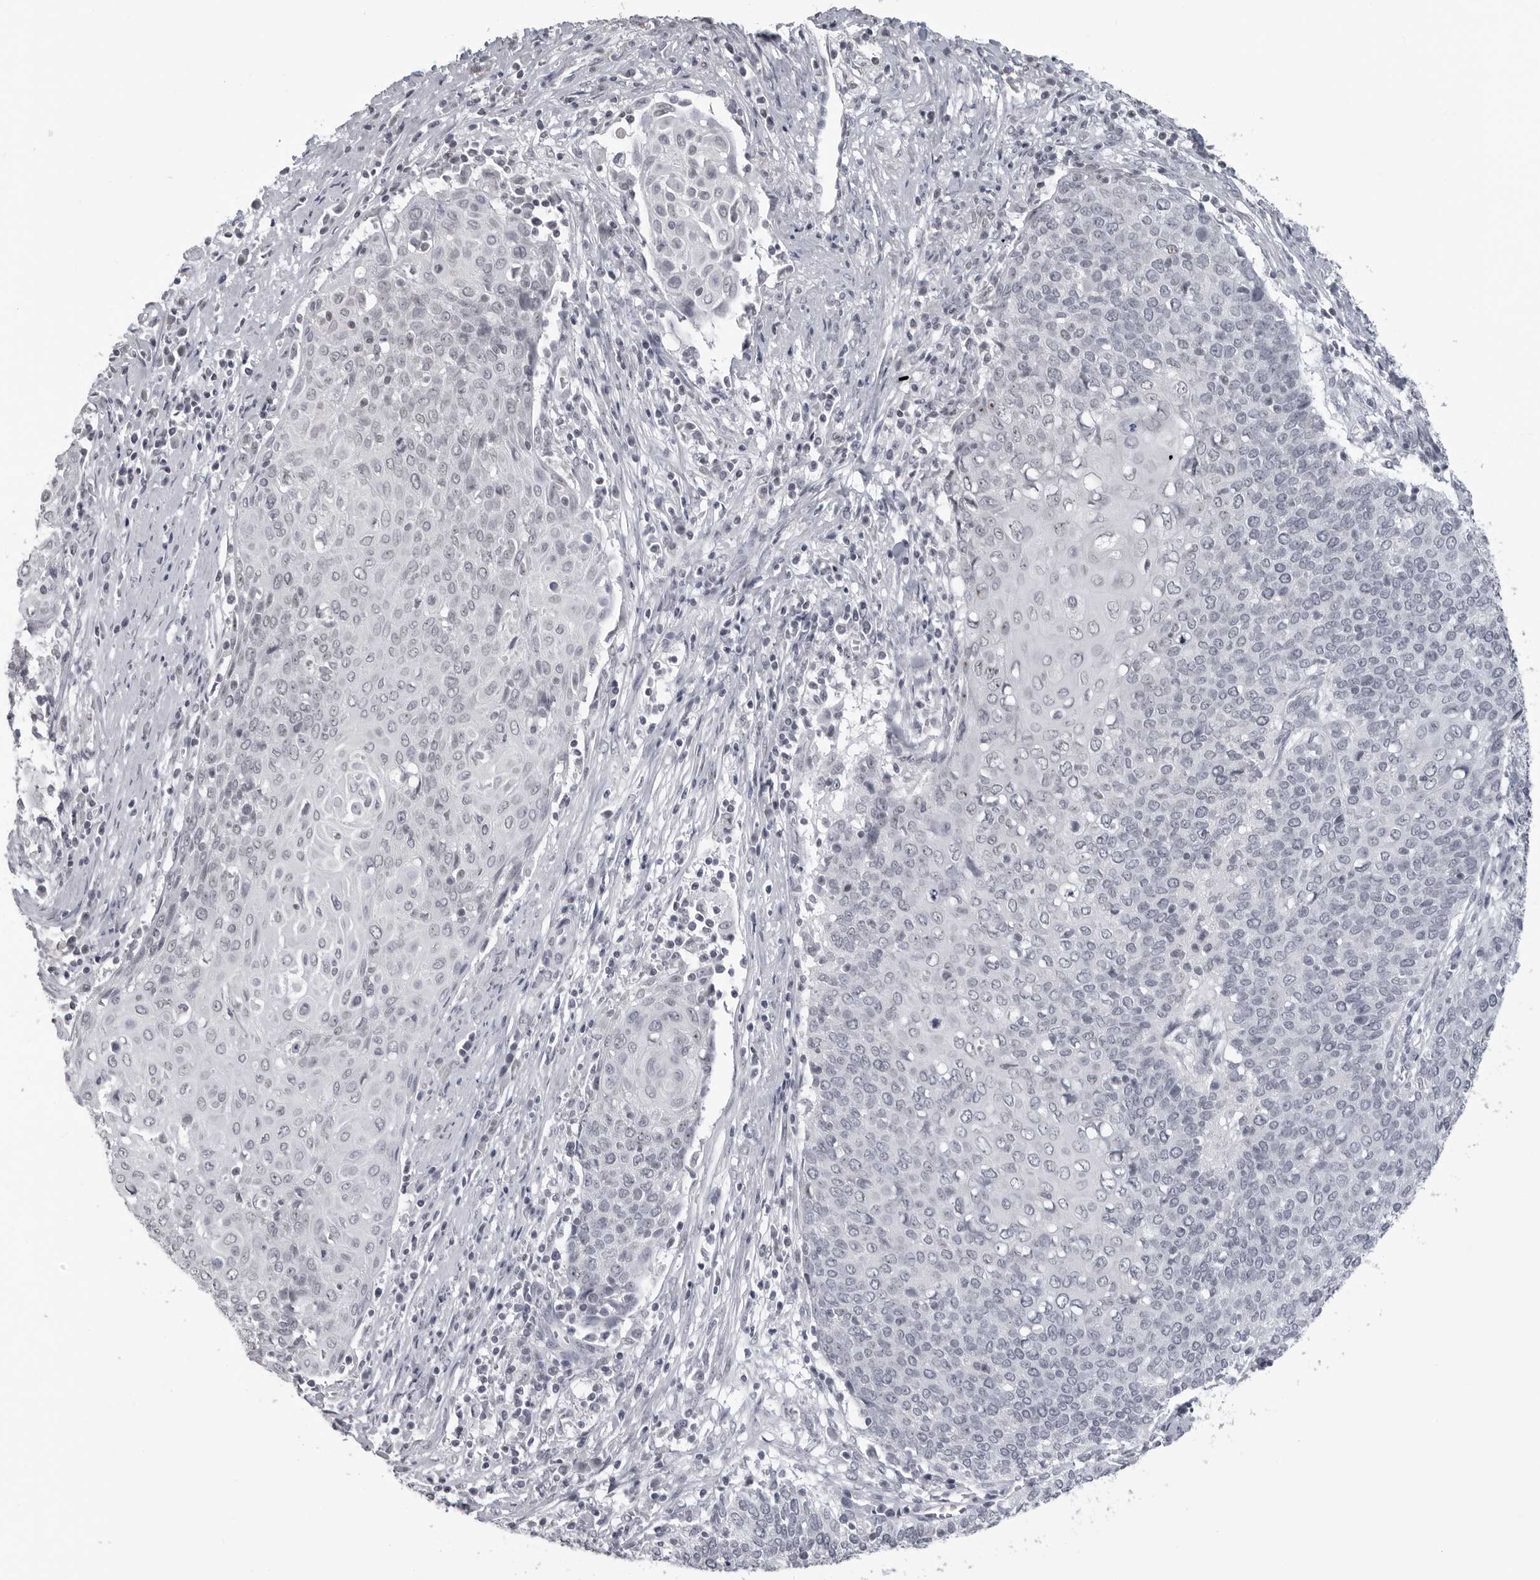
{"staining": {"intensity": "negative", "quantity": "none", "location": "none"}, "tissue": "cervical cancer", "cell_type": "Tumor cells", "image_type": "cancer", "snomed": [{"axis": "morphology", "description": "Squamous cell carcinoma, NOS"}, {"axis": "topography", "description": "Cervix"}], "caption": "Cervical cancer stained for a protein using immunohistochemistry exhibits no staining tumor cells.", "gene": "DDX54", "patient": {"sex": "female", "age": 39}}